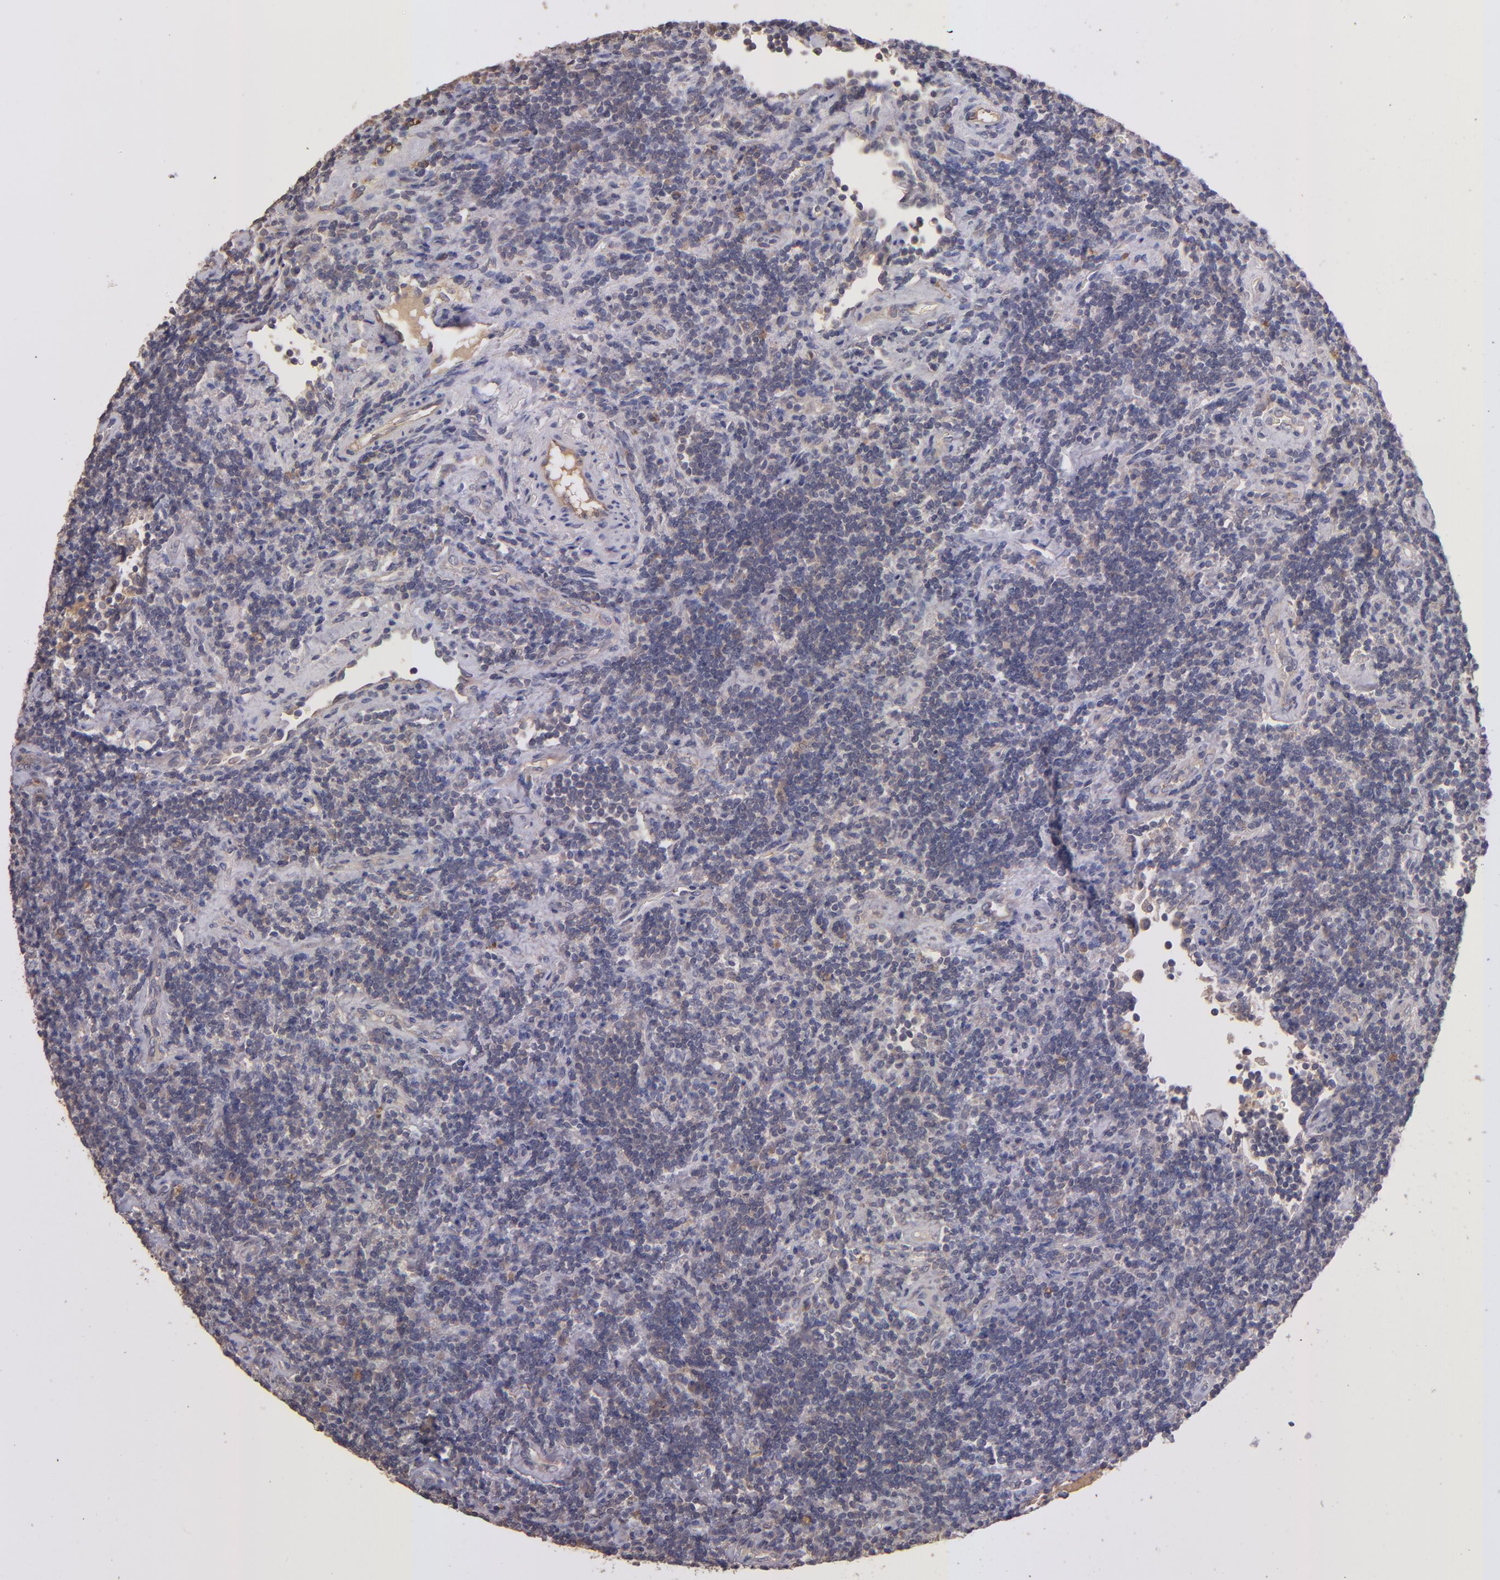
{"staining": {"intensity": "weak", "quantity": "<25%", "location": "cytoplasmic/membranous"}, "tissue": "lymphoma", "cell_type": "Tumor cells", "image_type": "cancer", "snomed": [{"axis": "morphology", "description": "Malignant lymphoma, non-Hodgkin's type, Low grade"}, {"axis": "topography", "description": "Lymph node"}], "caption": "Histopathology image shows no protein expression in tumor cells of lymphoma tissue.", "gene": "GNAZ", "patient": {"sex": "male", "age": 70}}